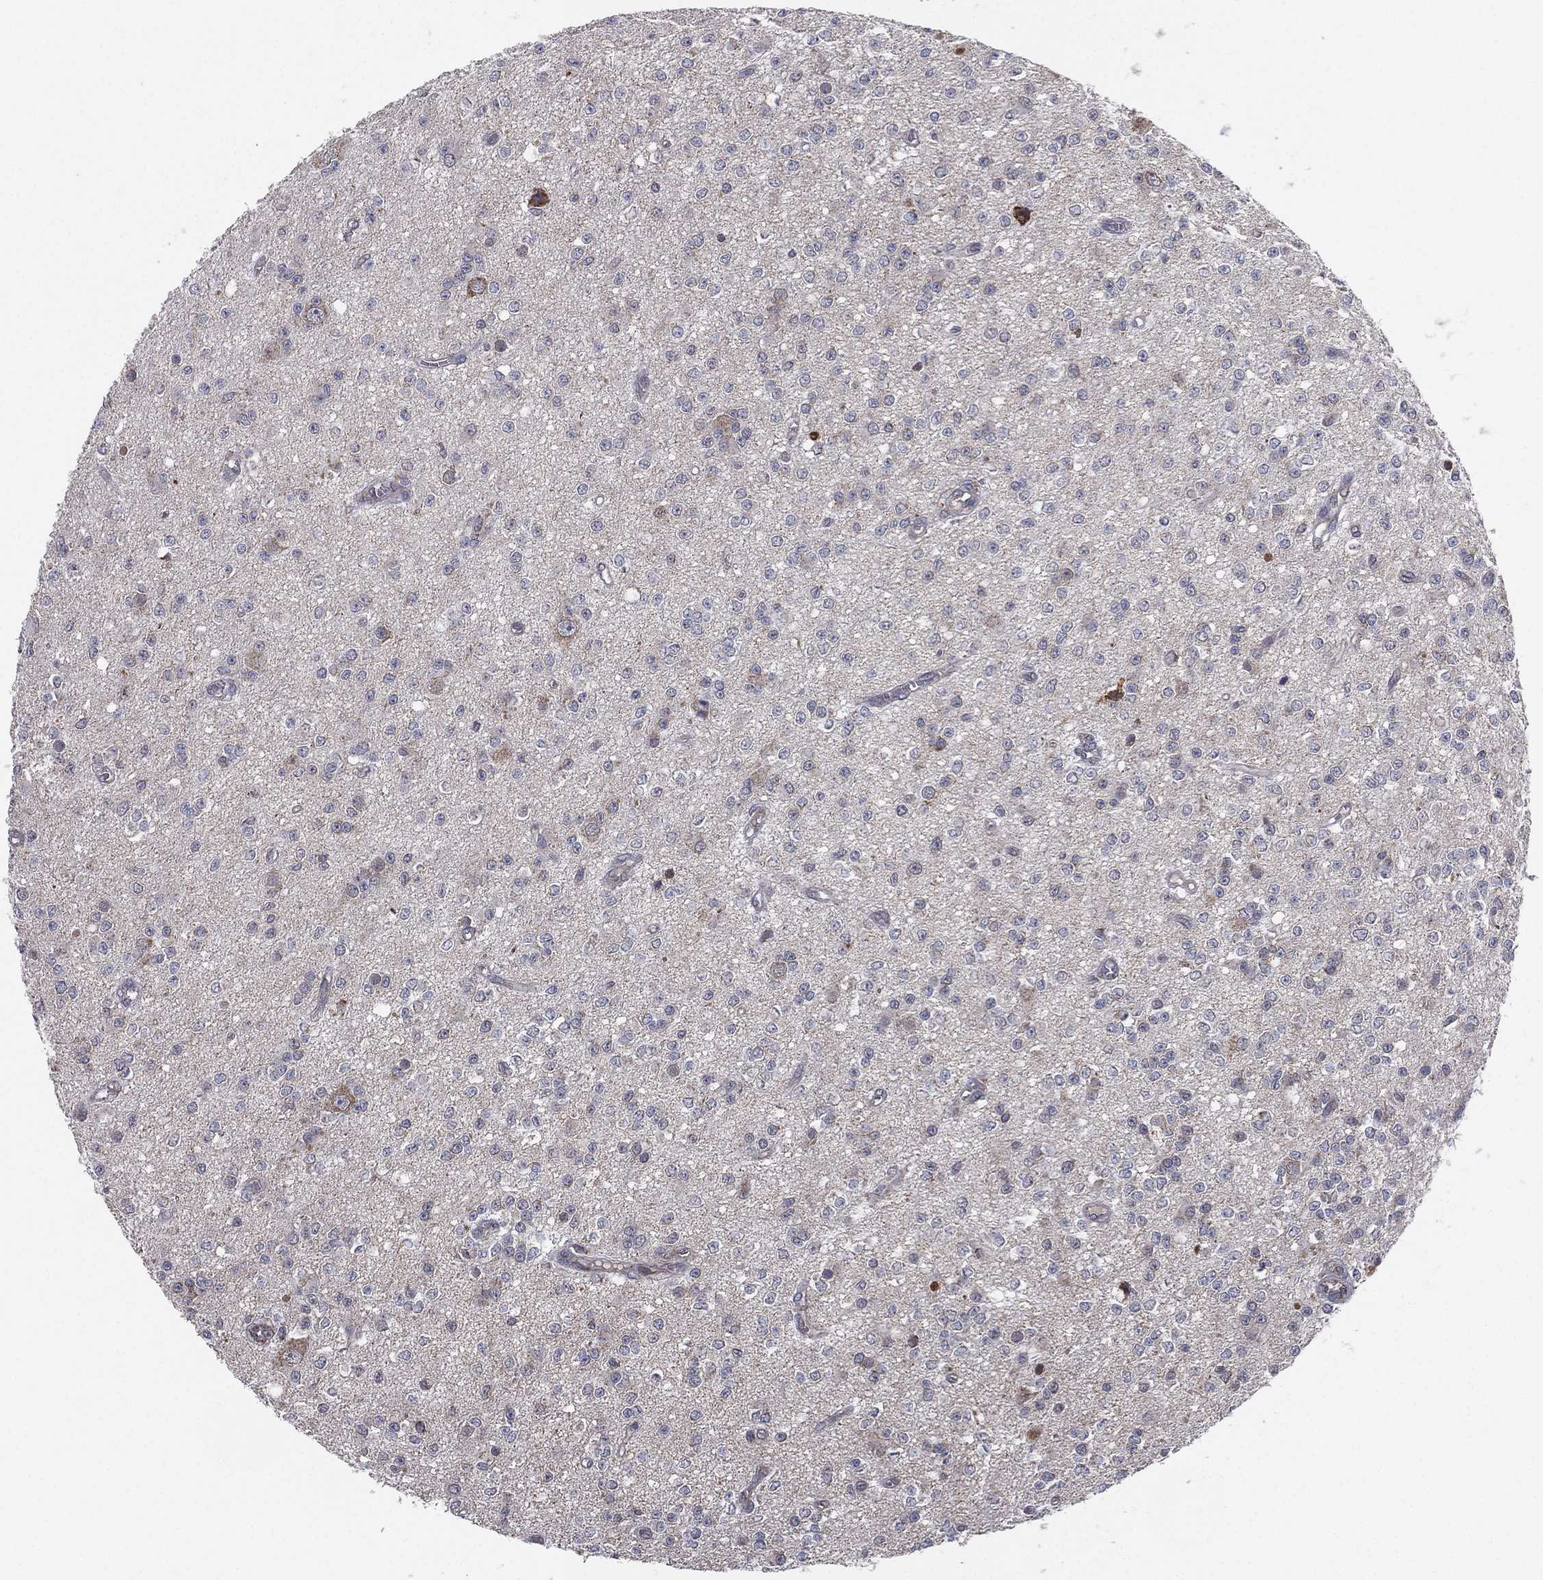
{"staining": {"intensity": "negative", "quantity": "none", "location": "none"}, "tissue": "glioma", "cell_type": "Tumor cells", "image_type": "cancer", "snomed": [{"axis": "morphology", "description": "Glioma, malignant, Low grade"}, {"axis": "topography", "description": "Brain"}], "caption": "IHC image of human malignant glioma (low-grade) stained for a protein (brown), which exhibits no positivity in tumor cells. Nuclei are stained in blue.", "gene": "PSMG4", "patient": {"sex": "female", "age": 45}}